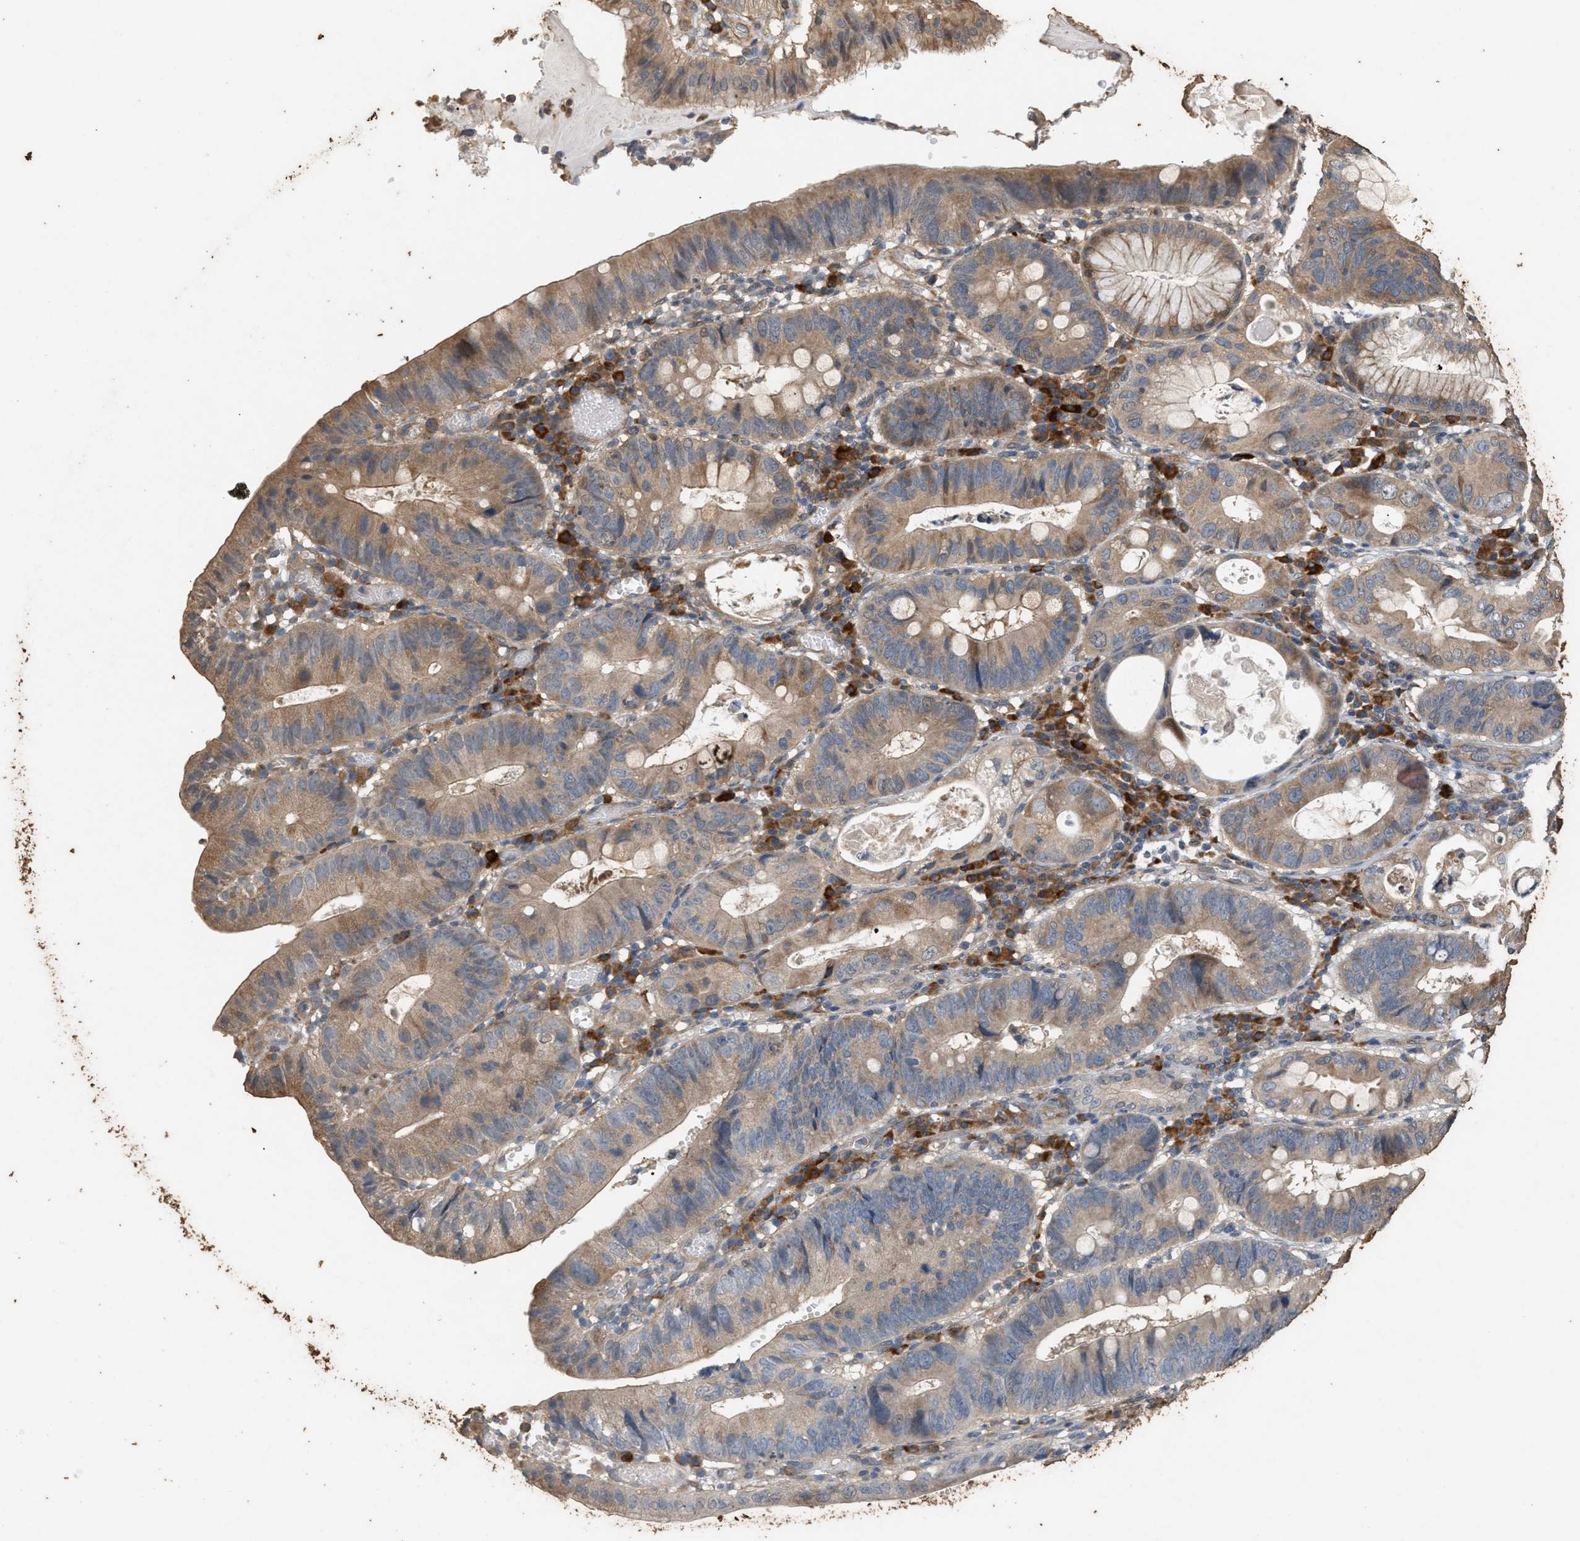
{"staining": {"intensity": "weak", "quantity": ">75%", "location": "cytoplasmic/membranous"}, "tissue": "stomach cancer", "cell_type": "Tumor cells", "image_type": "cancer", "snomed": [{"axis": "morphology", "description": "Adenocarcinoma, NOS"}, {"axis": "topography", "description": "Stomach"}], "caption": "Adenocarcinoma (stomach) tissue displays weak cytoplasmic/membranous staining in about >75% of tumor cells", "gene": "DCAF7", "patient": {"sex": "male", "age": 59}}